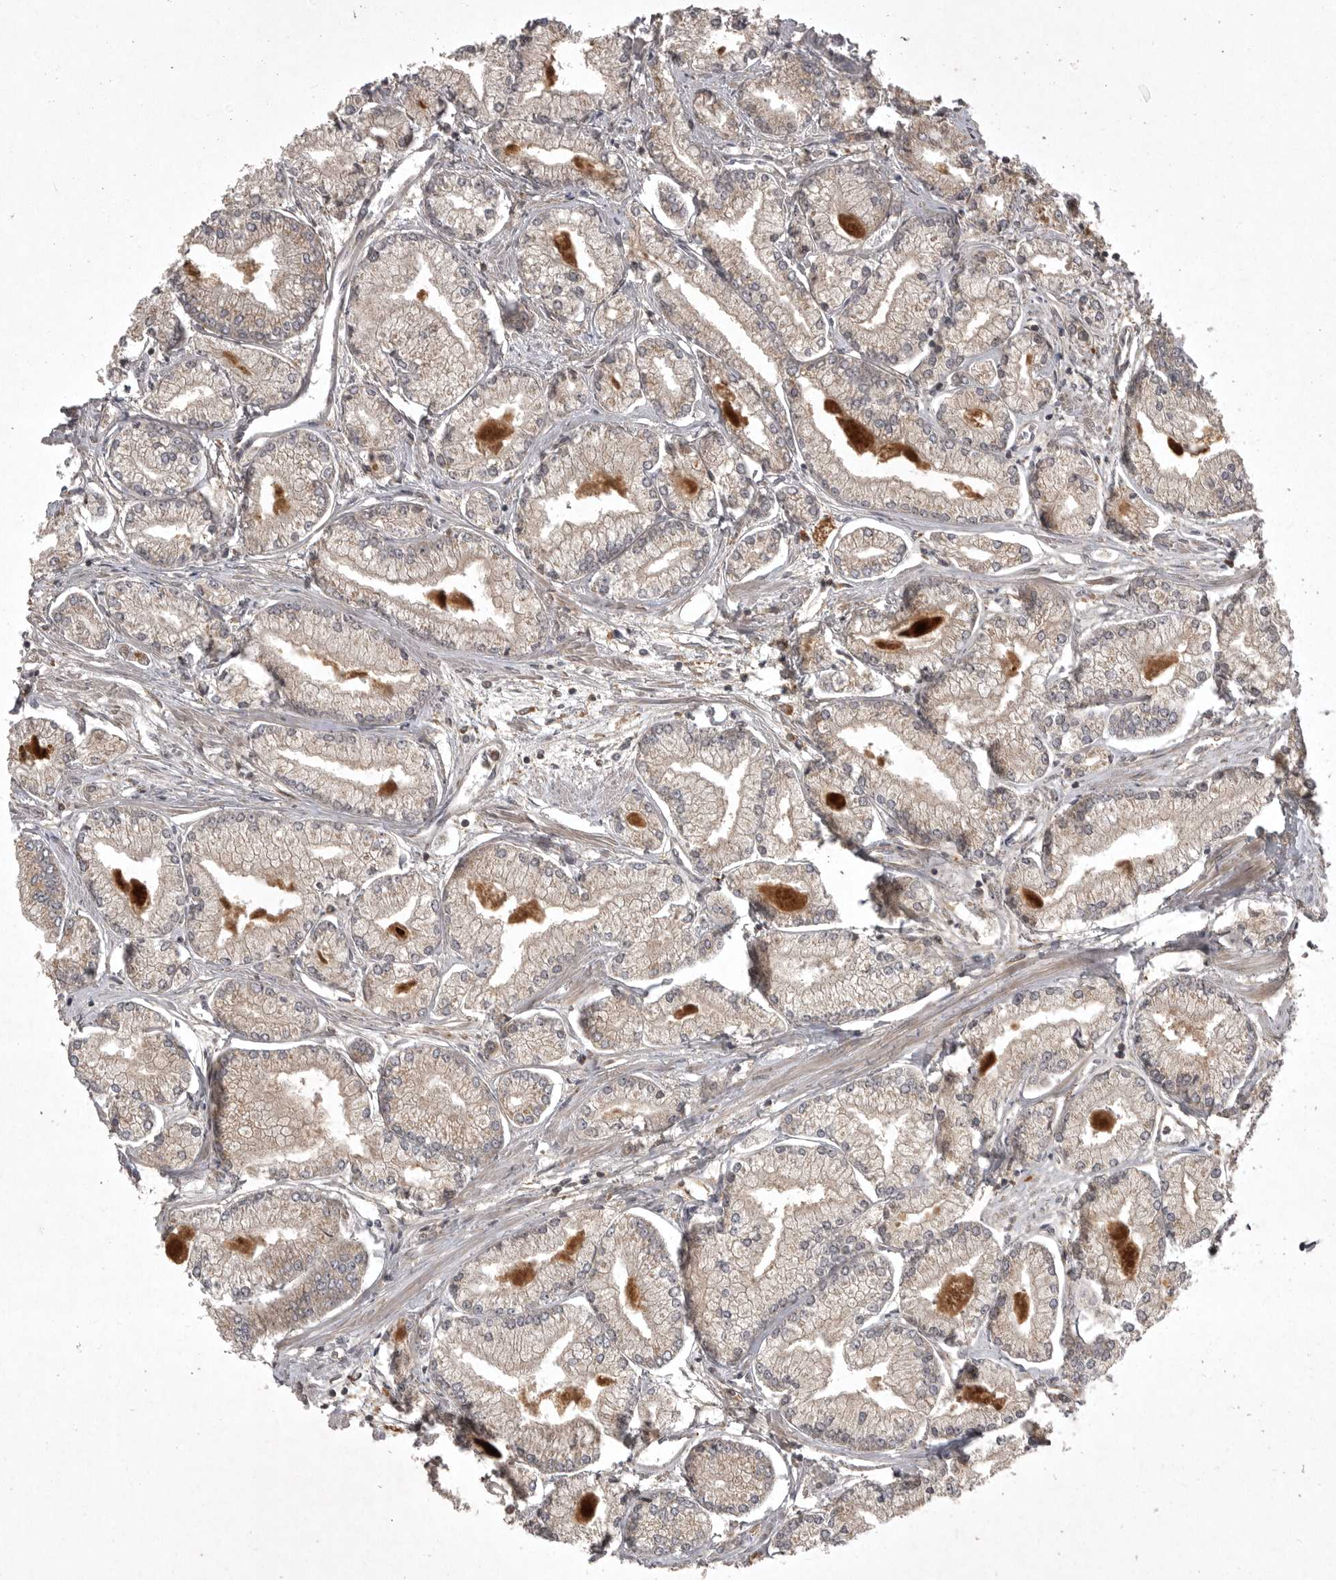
{"staining": {"intensity": "weak", "quantity": "25%-75%", "location": "cytoplasmic/membranous"}, "tissue": "prostate cancer", "cell_type": "Tumor cells", "image_type": "cancer", "snomed": [{"axis": "morphology", "description": "Adenocarcinoma, Low grade"}, {"axis": "topography", "description": "Prostate"}], "caption": "A brown stain highlights weak cytoplasmic/membranous staining of a protein in prostate cancer (adenocarcinoma (low-grade)) tumor cells.", "gene": "GPR31", "patient": {"sex": "male", "age": 52}}